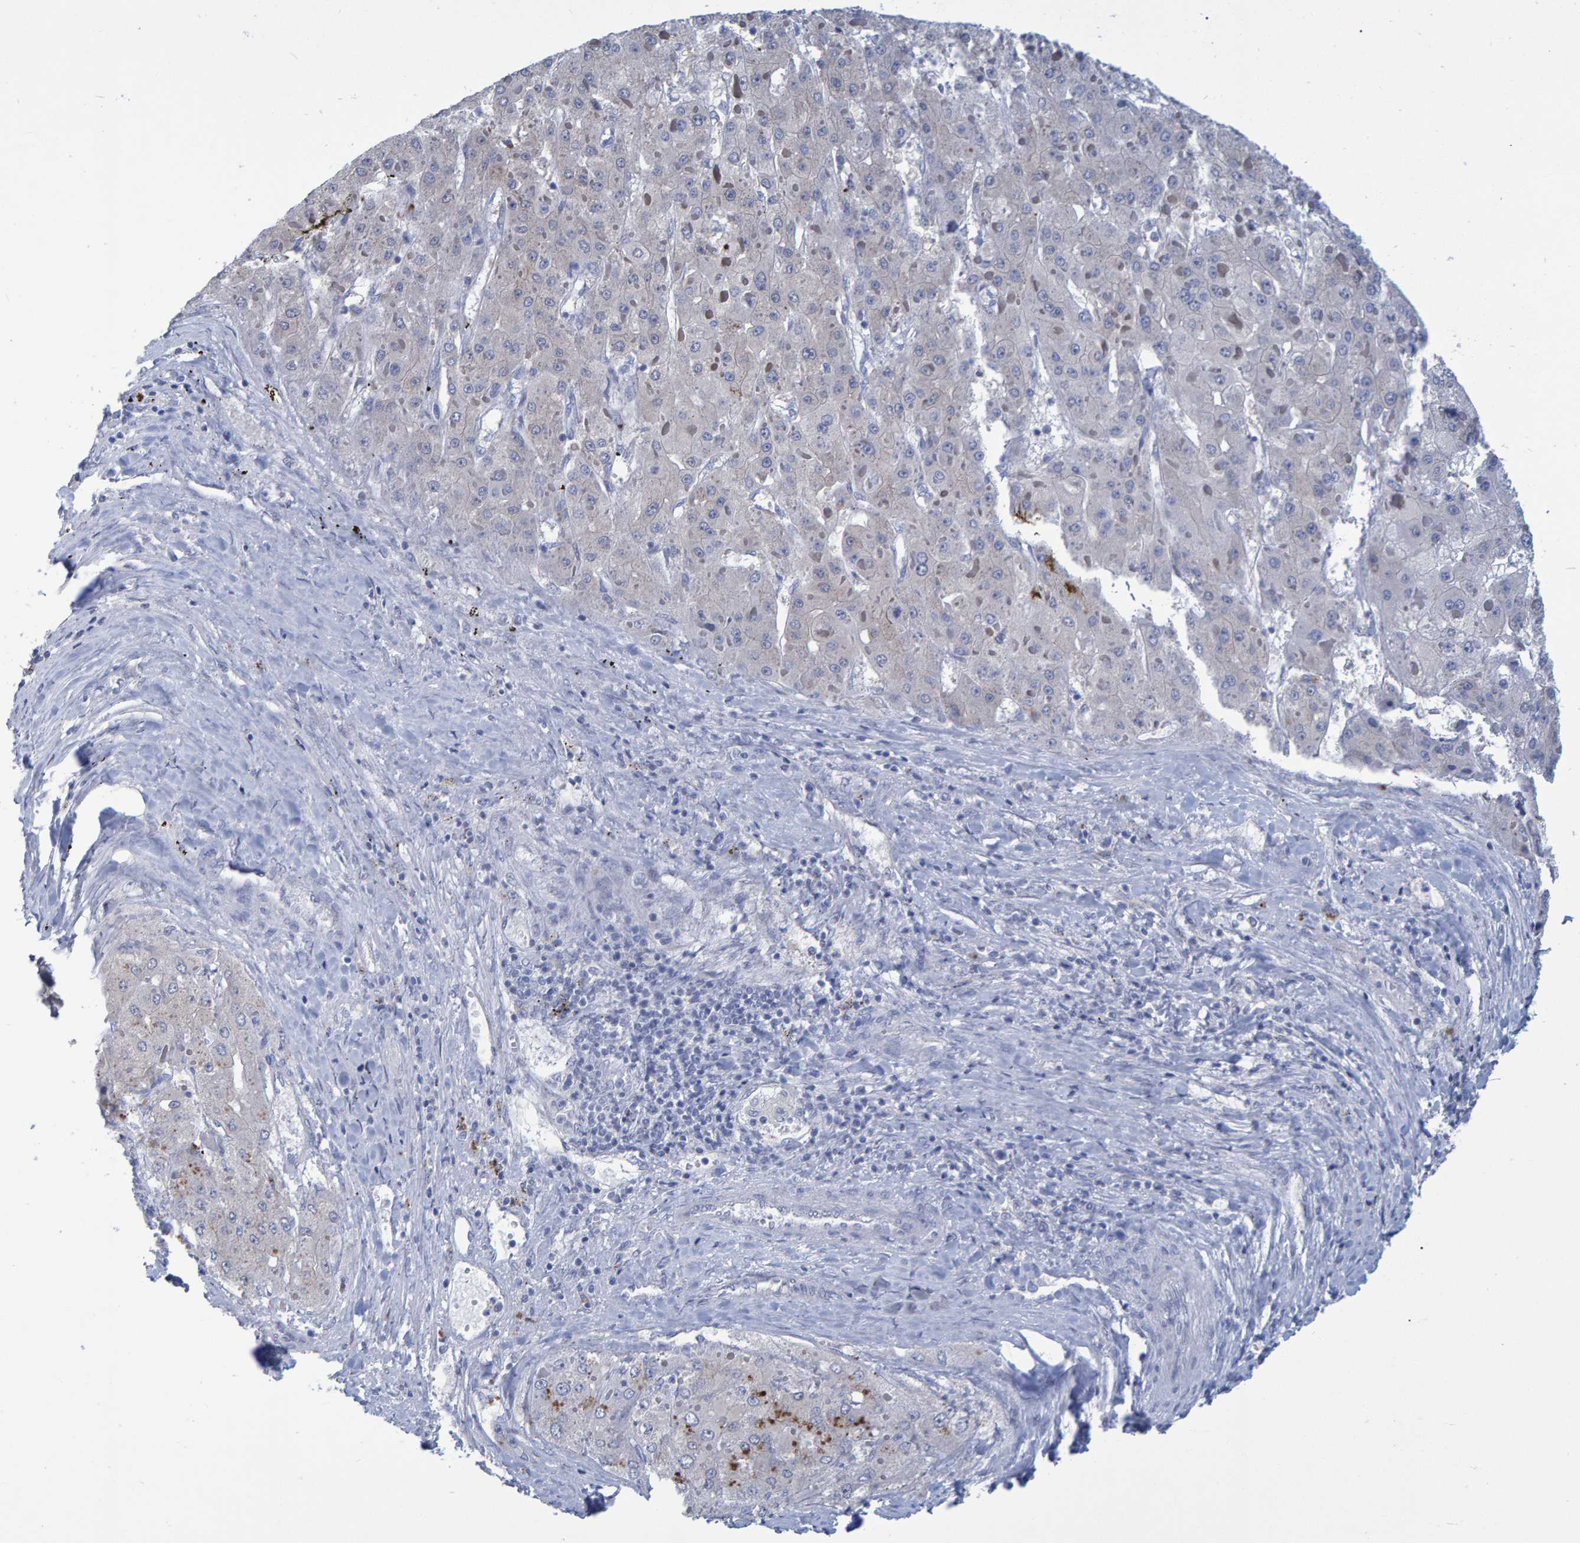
{"staining": {"intensity": "negative", "quantity": "none", "location": "none"}, "tissue": "liver cancer", "cell_type": "Tumor cells", "image_type": "cancer", "snomed": [{"axis": "morphology", "description": "Carcinoma, Hepatocellular, NOS"}, {"axis": "topography", "description": "Liver"}], "caption": "This is an immunohistochemistry (IHC) photomicrograph of human liver cancer (hepatocellular carcinoma). There is no positivity in tumor cells.", "gene": "PROCA1", "patient": {"sex": "female", "age": 73}}